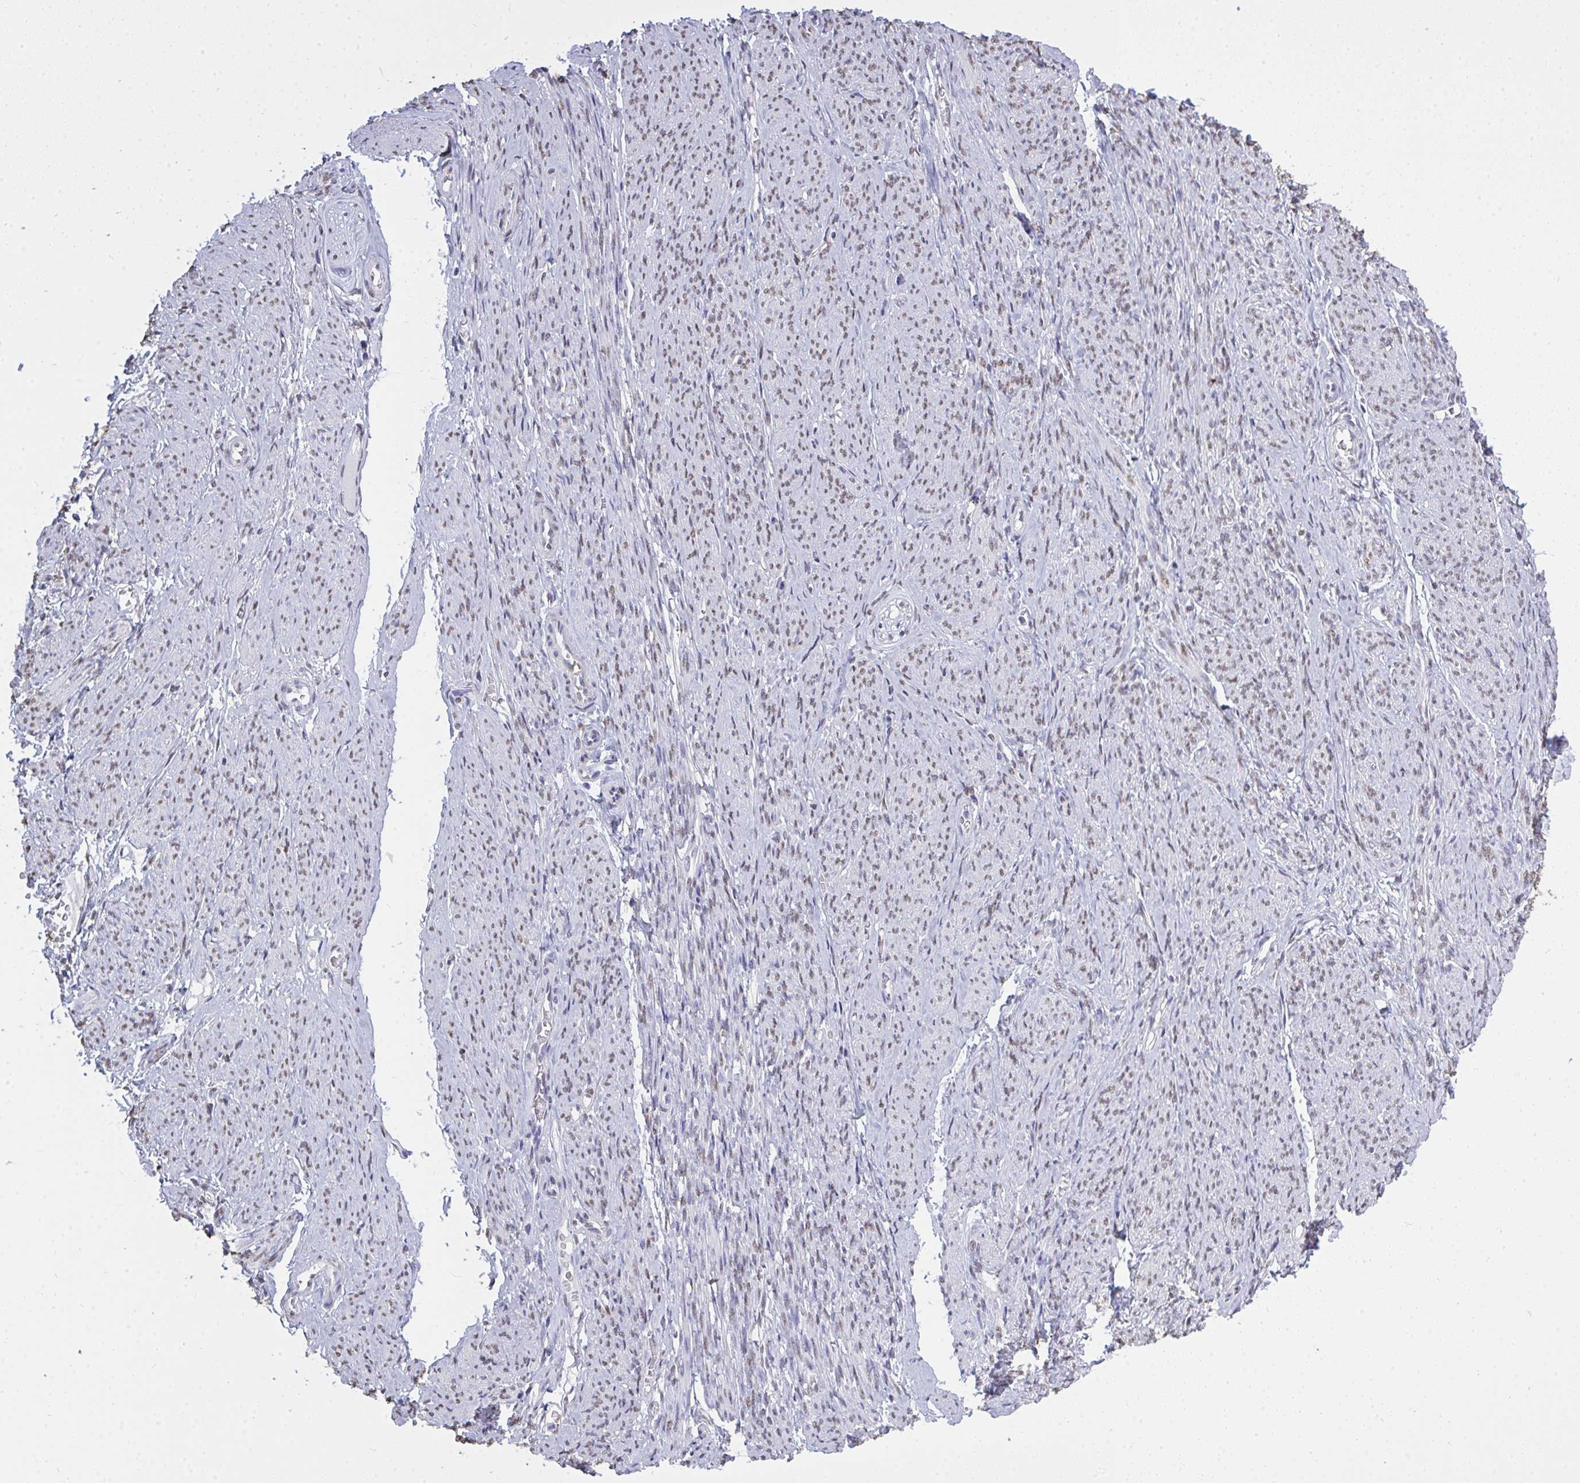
{"staining": {"intensity": "moderate", "quantity": "25%-75%", "location": "nuclear"}, "tissue": "smooth muscle", "cell_type": "Smooth muscle cells", "image_type": "normal", "snomed": [{"axis": "morphology", "description": "Normal tissue, NOS"}, {"axis": "topography", "description": "Smooth muscle"}], "caption": "An immunohistochemistry (IHC) image of benign tissue is shown. Protein staining in brown labels moderate nuclear positivity in smooth muscle within smooth muscle cells. The protein is stained brown, and the nuclei are stained in blue (DAB (3,3'-diaminobenzidine) IHC with brightfield microscopy, high magnification).", "gene": "SEMA6B", "patient": {"sex": "female", "age": 65}}